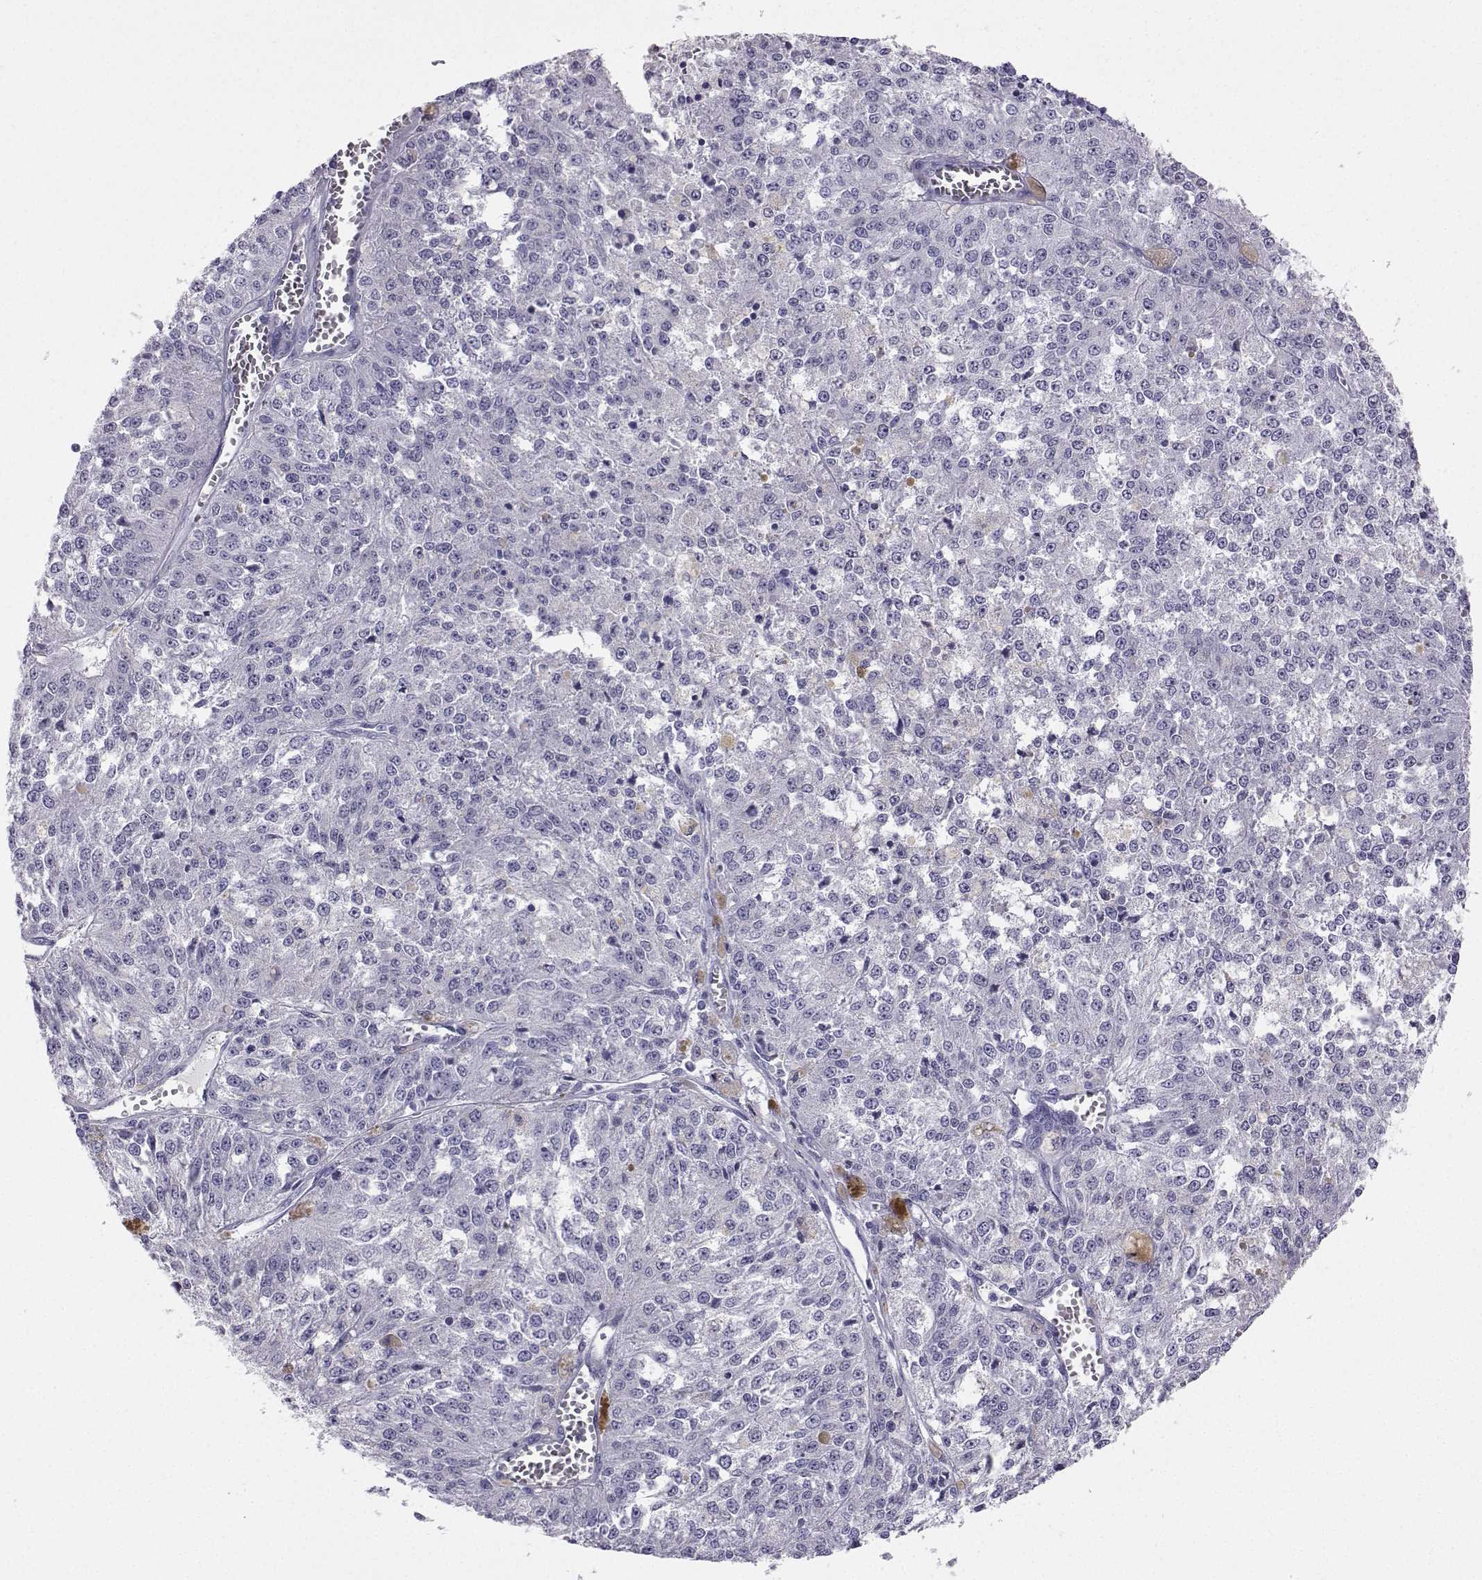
{"staining": {"intensity": "negative", "quantity": "none", "location": "none"}, "tissue": "melanoma", "cell_type": "Tumor cells", "image_type": "cancer", "snomed": [{"axis": "morphology", "description": "Malignant melanoma, Metastatic site"}, {"axis": "topography", "description": "Lymph node"}], "caption": "Immunohistochemical staining of human malignant melanoma (metastatic site) shows no significant expression in tumor cells. (DAB immunohistochemistry visualized using brightfield microscopy, high magnification).", "gene": "PLIN4", "patient": {"sex": "female", "age": 64}}